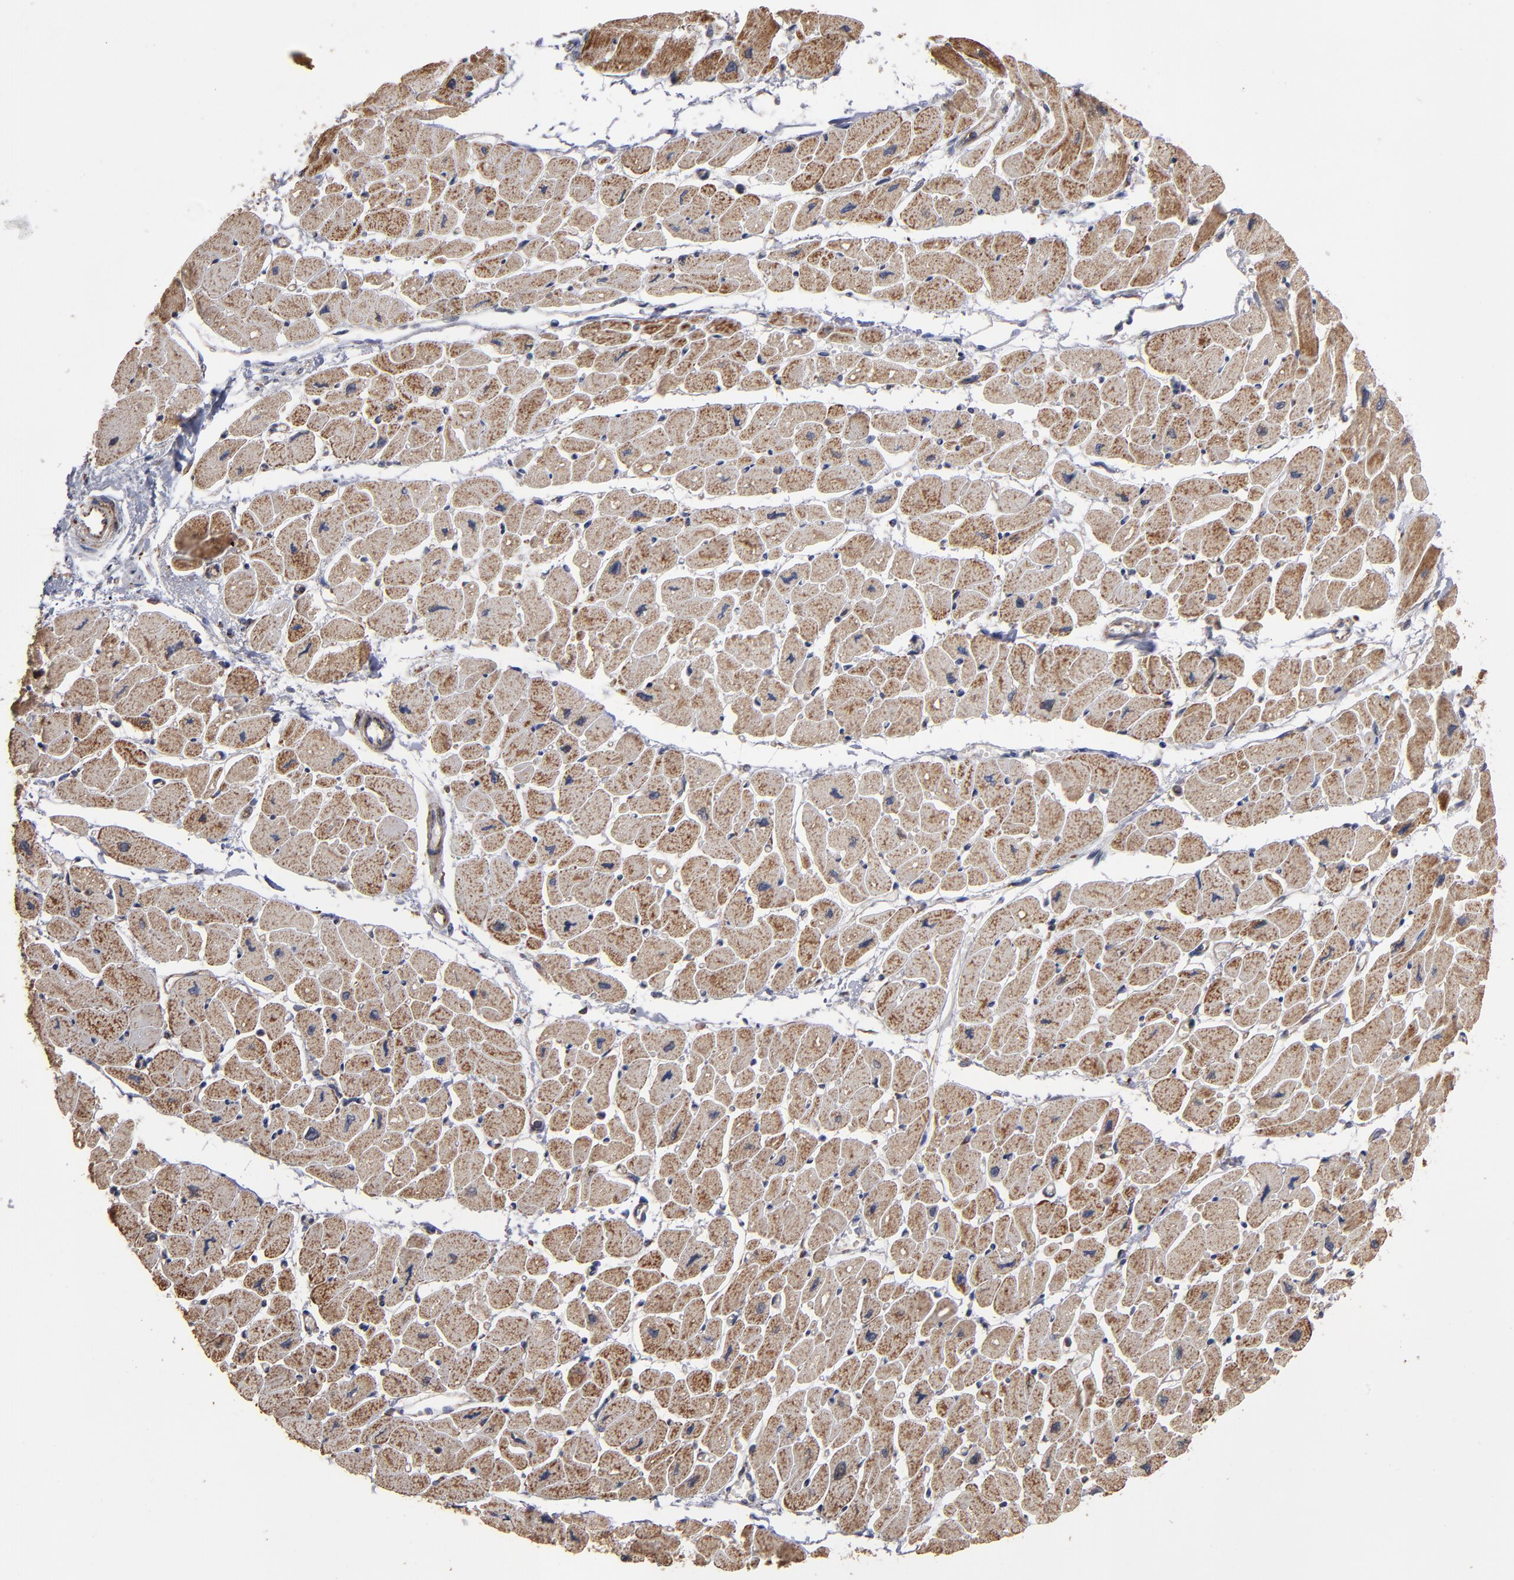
{"staining": {"intensity": "moderate", "quantity": ">75%", "location": "cytoplasmic/membranous"}, "tissue": "heart muscle", "cell_type": "Cardiomyocytes", "image_type": "normal", "snomed": [{"axis": "morphology", "description": "Normal tissue, NOS"}, {"axis": "topography", "description": "Heart"}], "caption": "Immunohistochemical staining of unremarkable heart muscle exhibits >75% levels of moderate cytoplasmic/membranous protein staining in approximately >75% of cardiomyocytes.", "gene": "MIPOL1", "patient": {"sex": "female", "age": 54}}